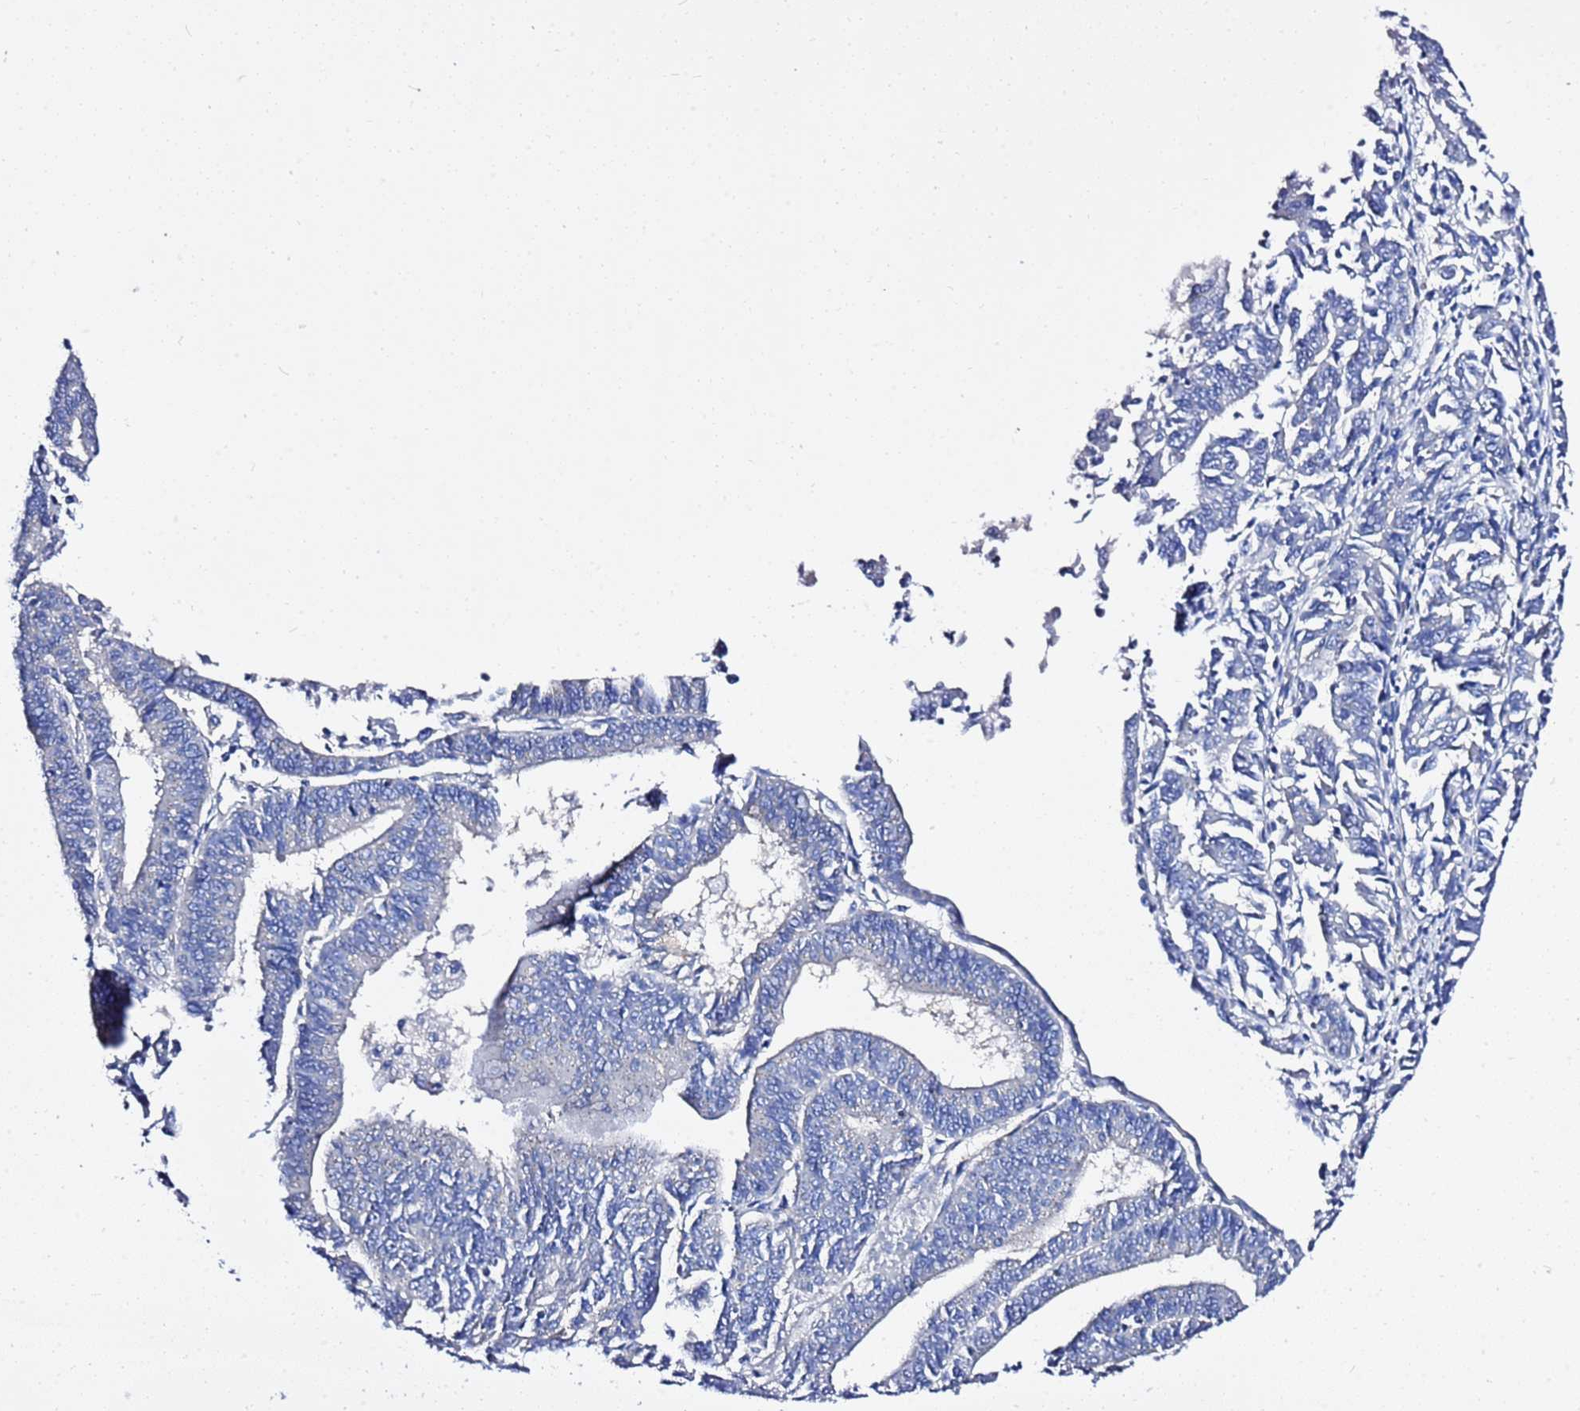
{"staining": {"intensity": "negative", "quantity": "none", "location": "none"}, "tissue": "endometrial cancer", "cell_type": "Tumor cells", "image_type": "cancer", "snomed": [{"axis": "morphology", "description": "Adenocarcinoma, NOS"}, {"axis": "topography", "description": "Endometrium"}], "caption": "A histopathology image of human endometrial adenocarcinoma is negative for staining in tumor cells.", "gene": "USP18", "patient": {"sex": "female", "age": 73}}